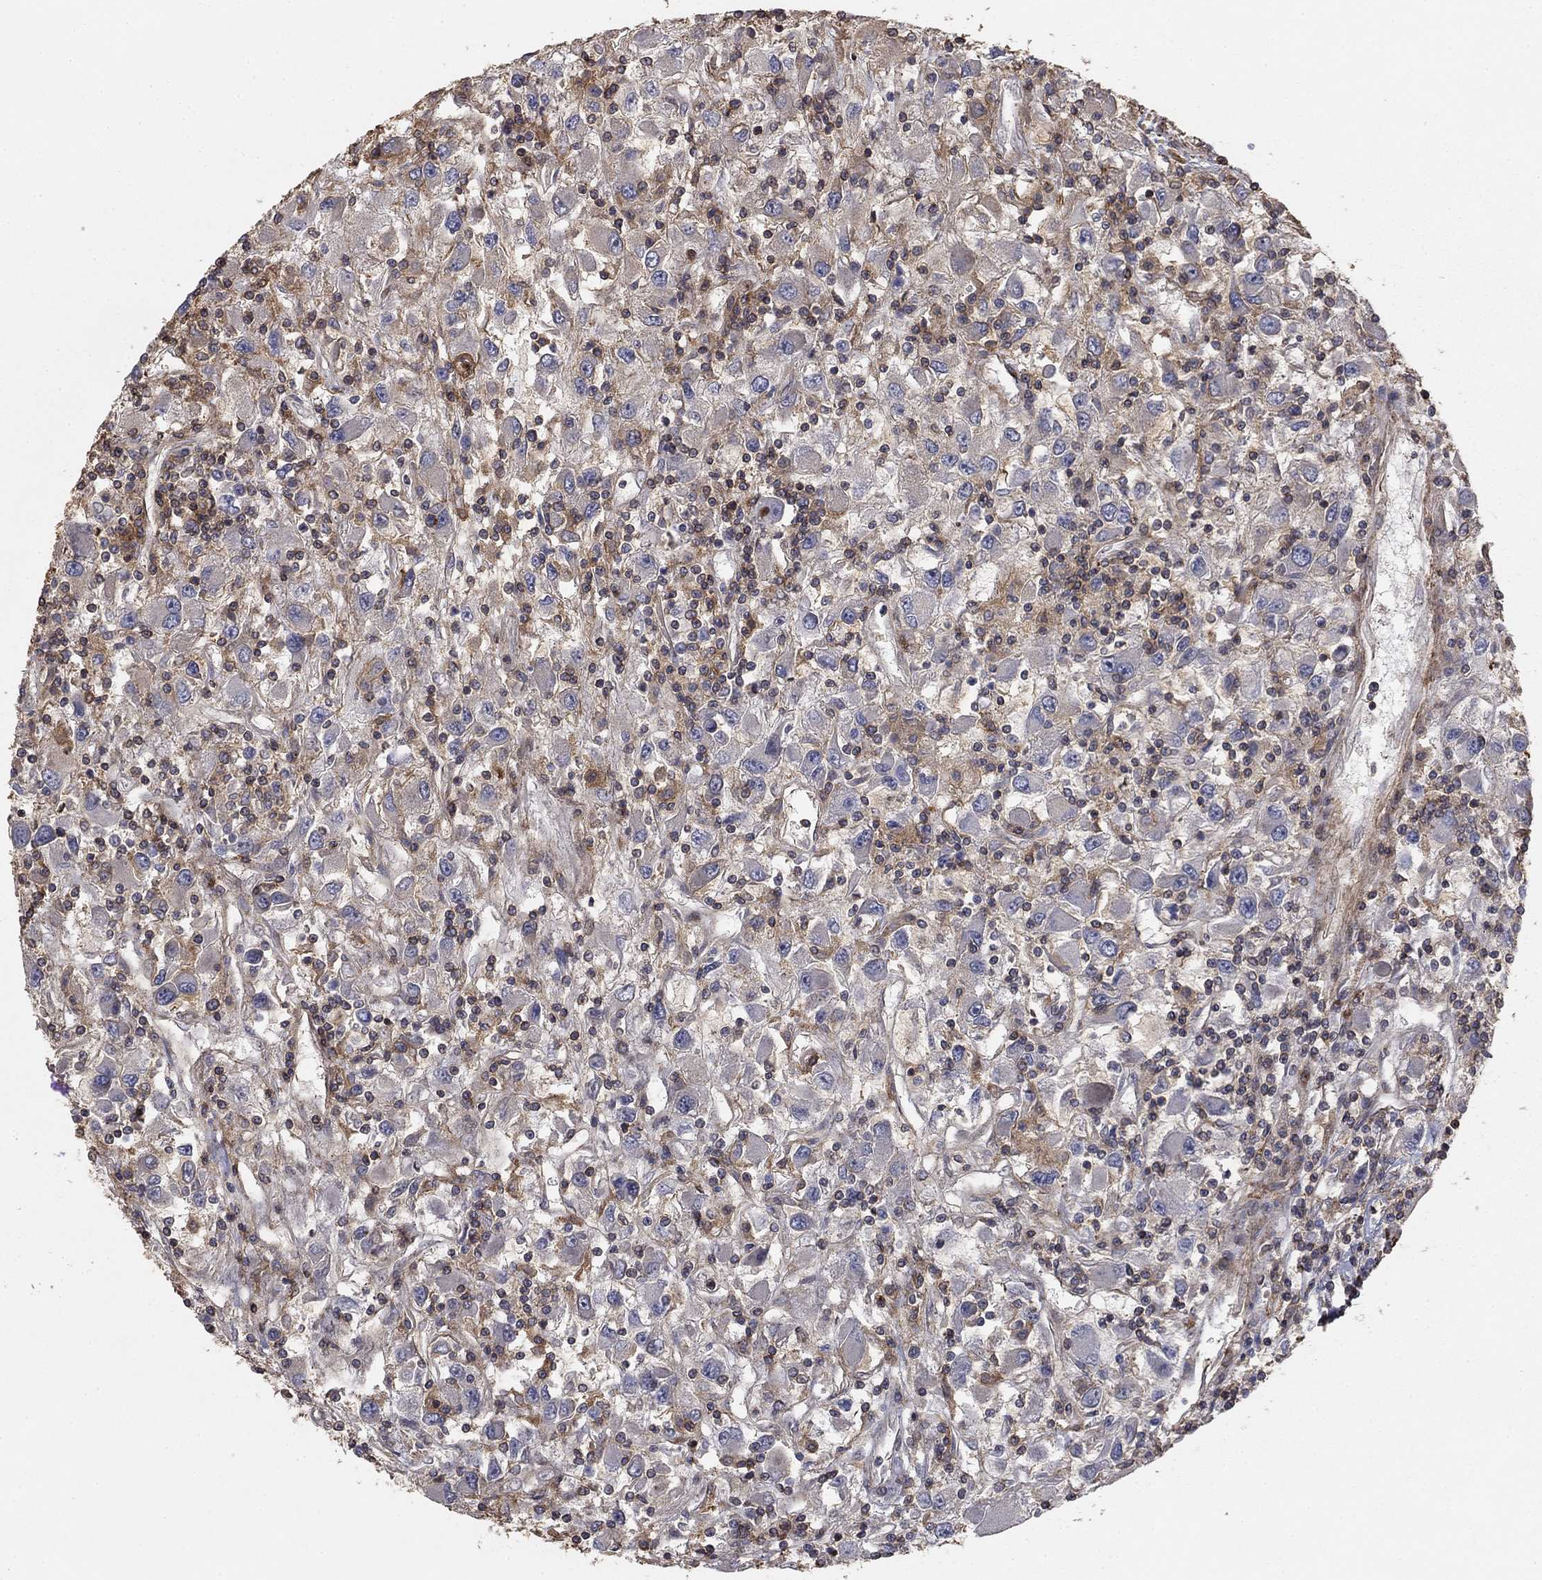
{"staining": {"intensity": "negative", "quantity": "none", "location": "none"}, "tissue": "renal cancer", "cell_type": "Tumor cells", "image_type": "cancer", "snomed": [{"axis": "morphology", "description": "Adenocarcinoma, NOS"}, {"axis": "topography", "description": "Kidney"}], "caption": "Human renal cancer stained for a protein using immunohistochemistry (IHC) demonstrates no expression in tumor cells.", "gene": "HABP4", "patient": {"sex": "female", "age": 67}}